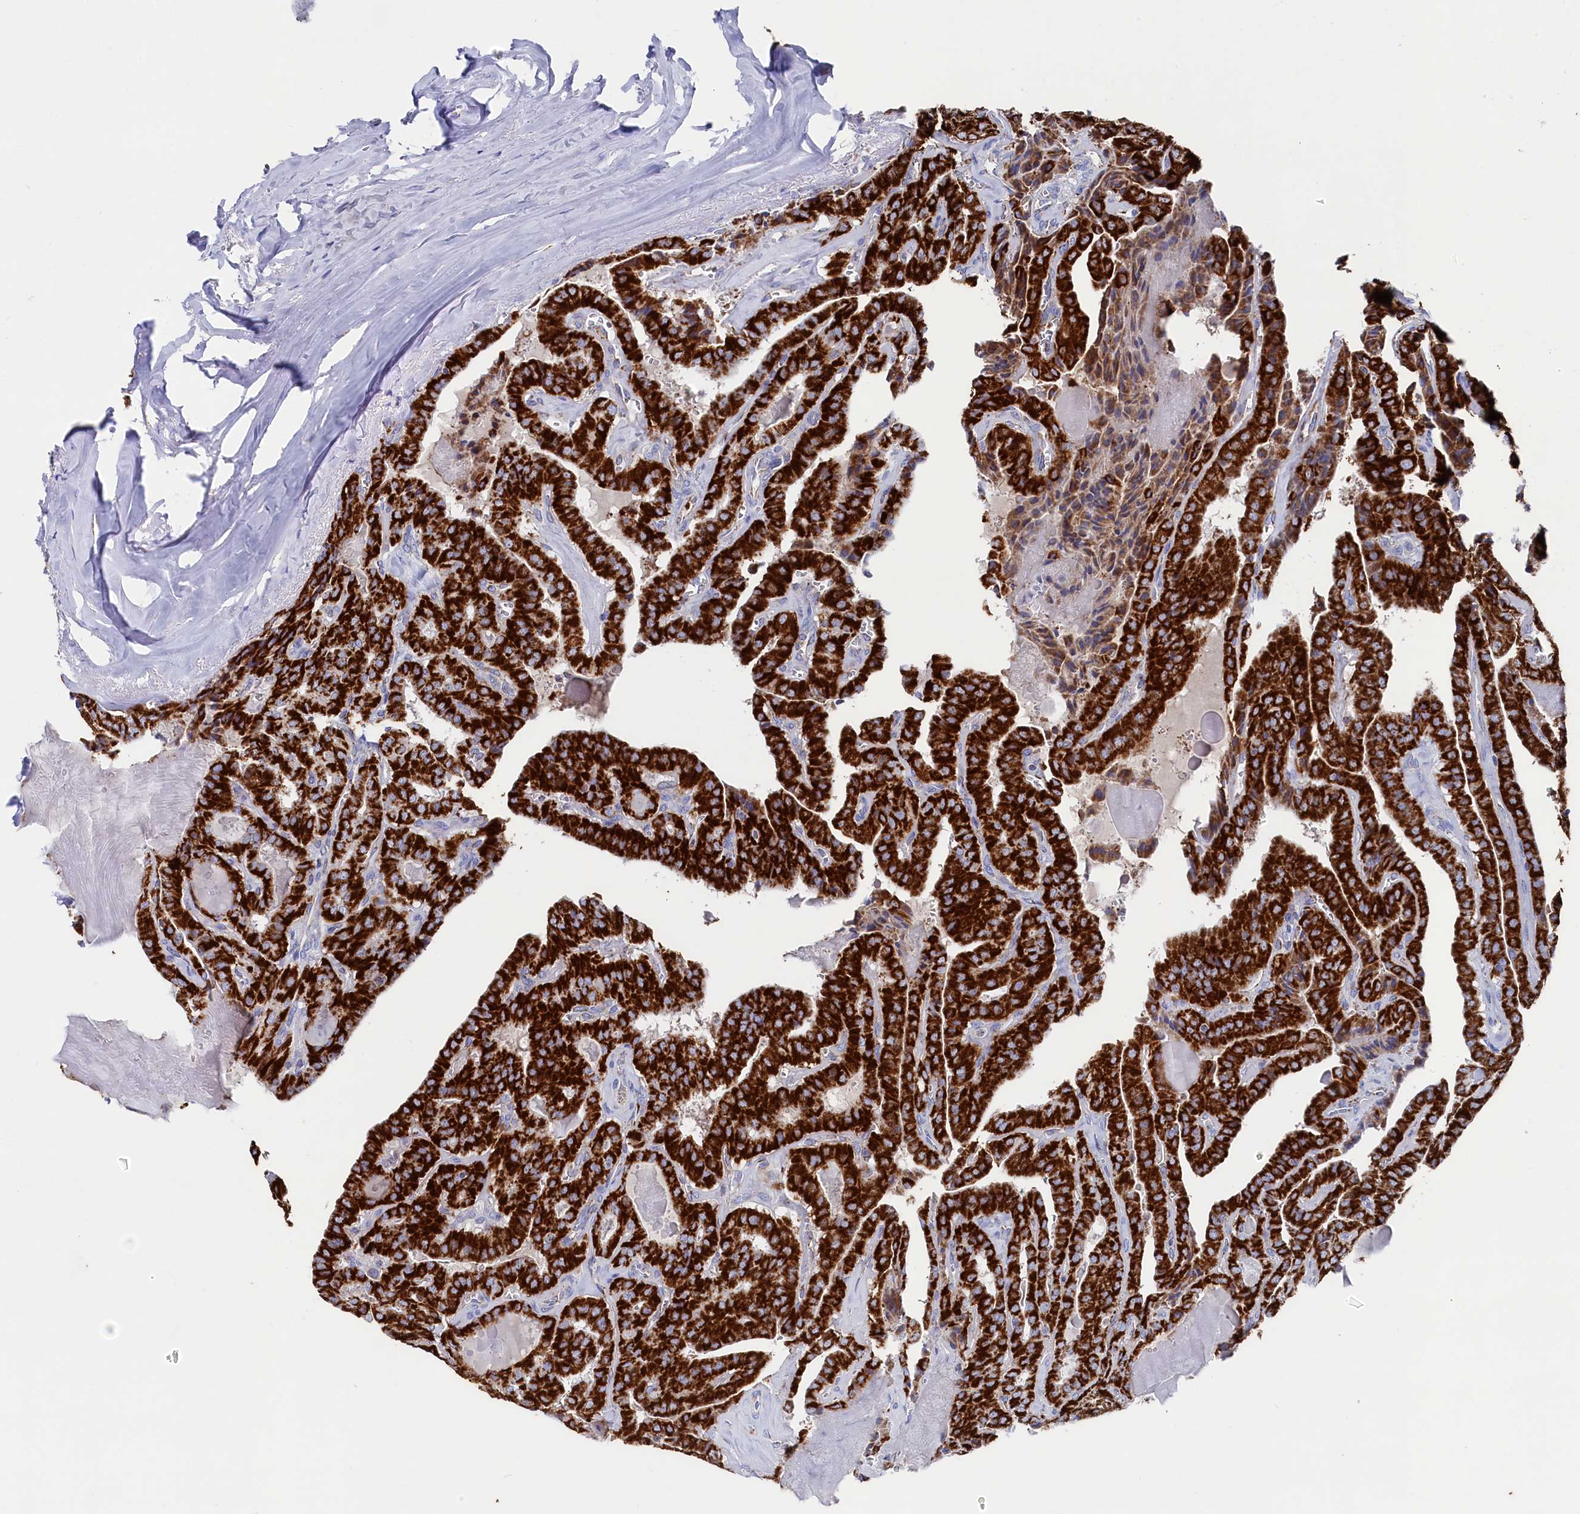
{"staining": {"intensity": "strong", "quantity": ">75%", "location": "cytoplasmic/membranous"}, "tissue": "thyroid cancer", "cell_type": "Tumor cells", "image_type": "cancer", "snomed": [{"axis": "morphology", "description": "Papillary adenocarcinoma, NOS"}, {"axis": "topography", "description": "Thyroid gland"}], "caption": "Immunohistochemistry (IHC) micrograph of neoplastic tissue: papillary adenocarcinoma (thyroid) stained using IHC displays high levels of strong protein expression localized specifically in the cytoplasmic/membranous of tumor cells, appearing as a cytoplasmic/membranous brown color.", "gene": "MMAB", "patient": {"sex": "male", "age": 52}}